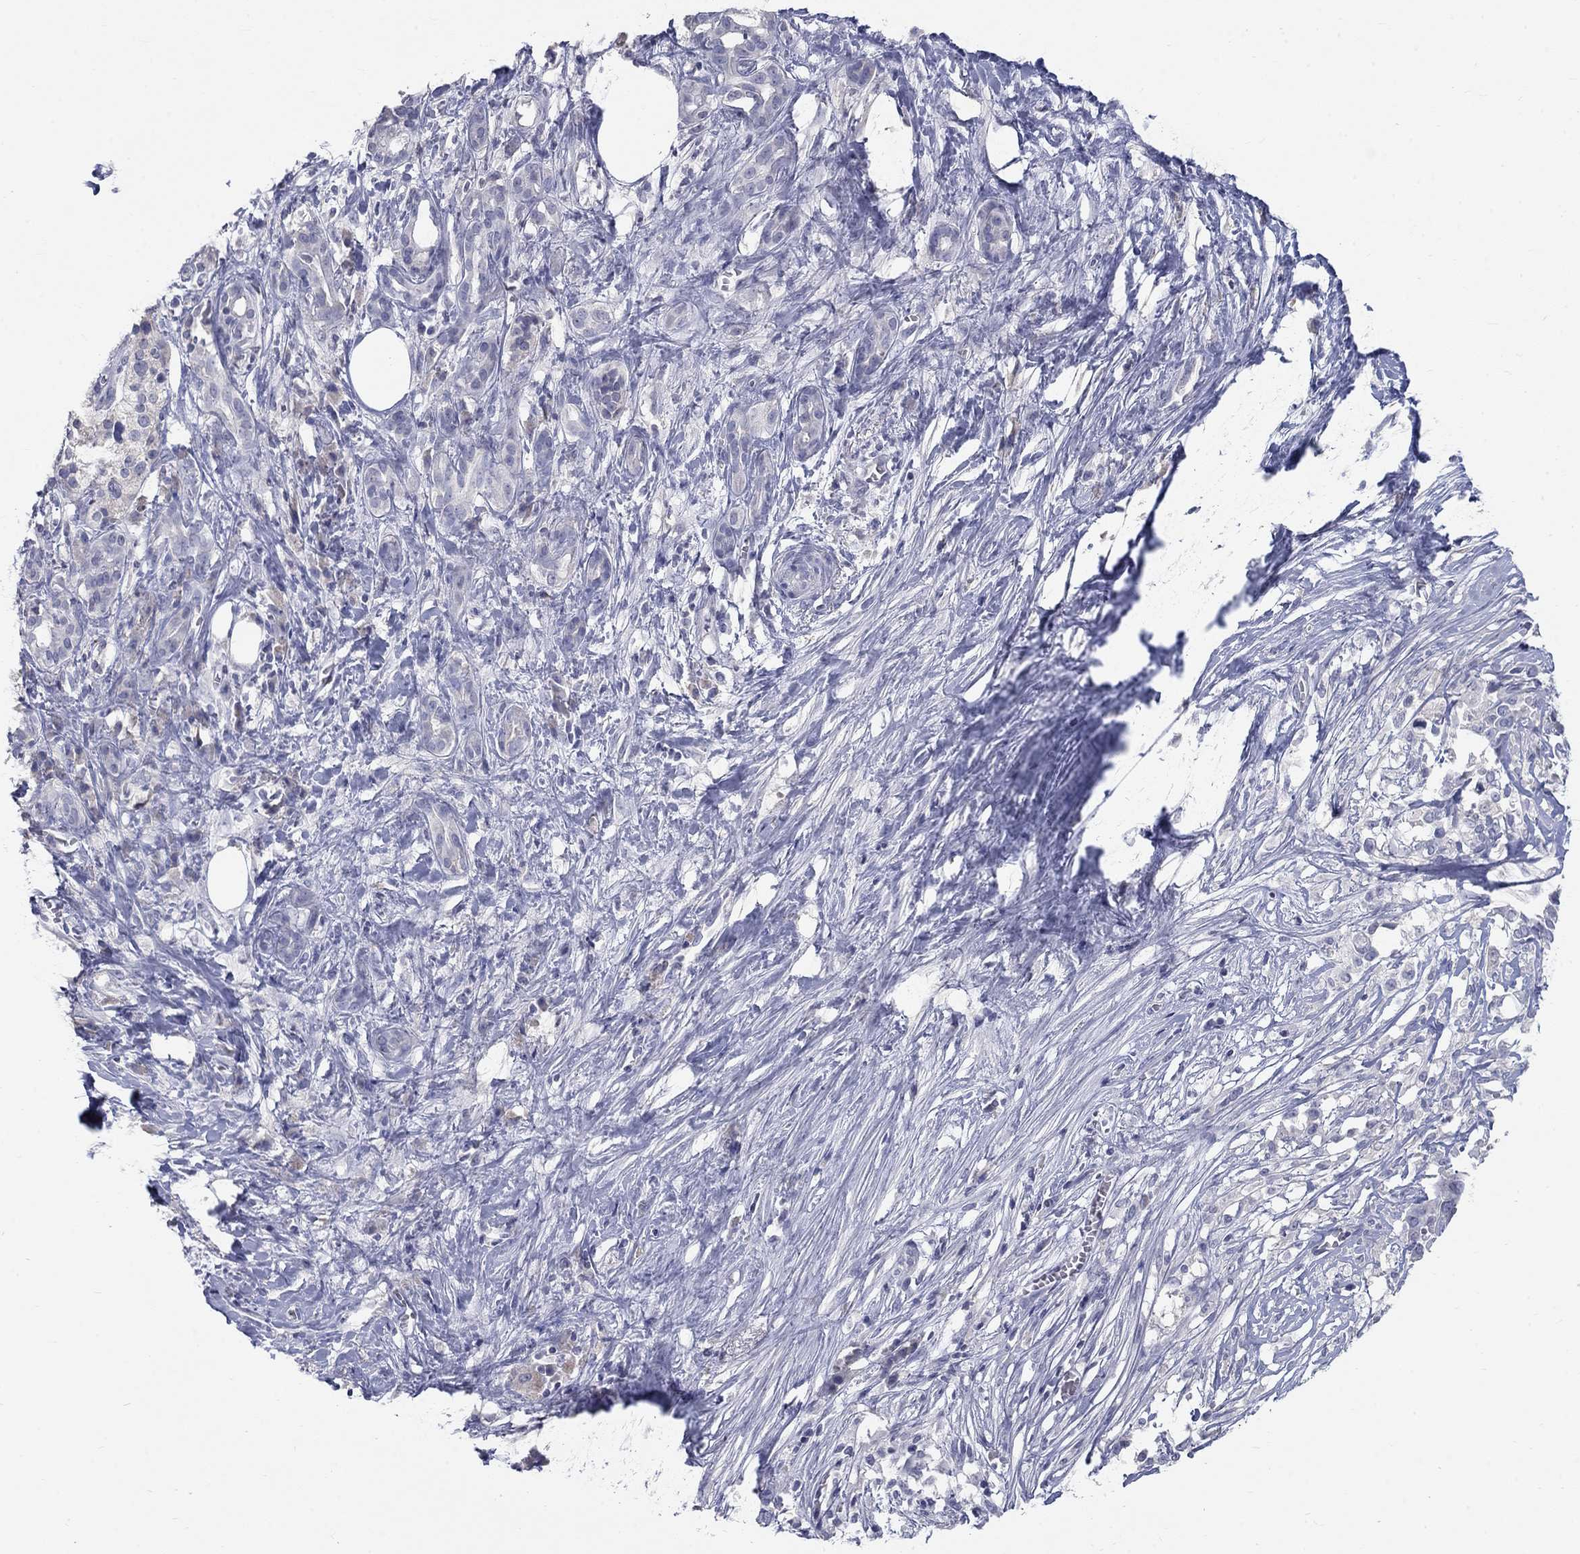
{"staining": {"intensity": "negative", "quantity": "none", "location": "none"}, "tissue": "pancreatic cancer", "cell_type": "Tumor cells", "image_type": "cancer", "snomed": [{"axis": "morphology", "description": "Adenocarcinoma, NOS"}, {"axis": "topography", "description": "Pancreas"}], "caption": "The micrograph shows no significant expression in tumor cells of pancreatic adenocarcinoma.", "gene": "PTH1R", "patient": {"sex": "male", "age": 61}}